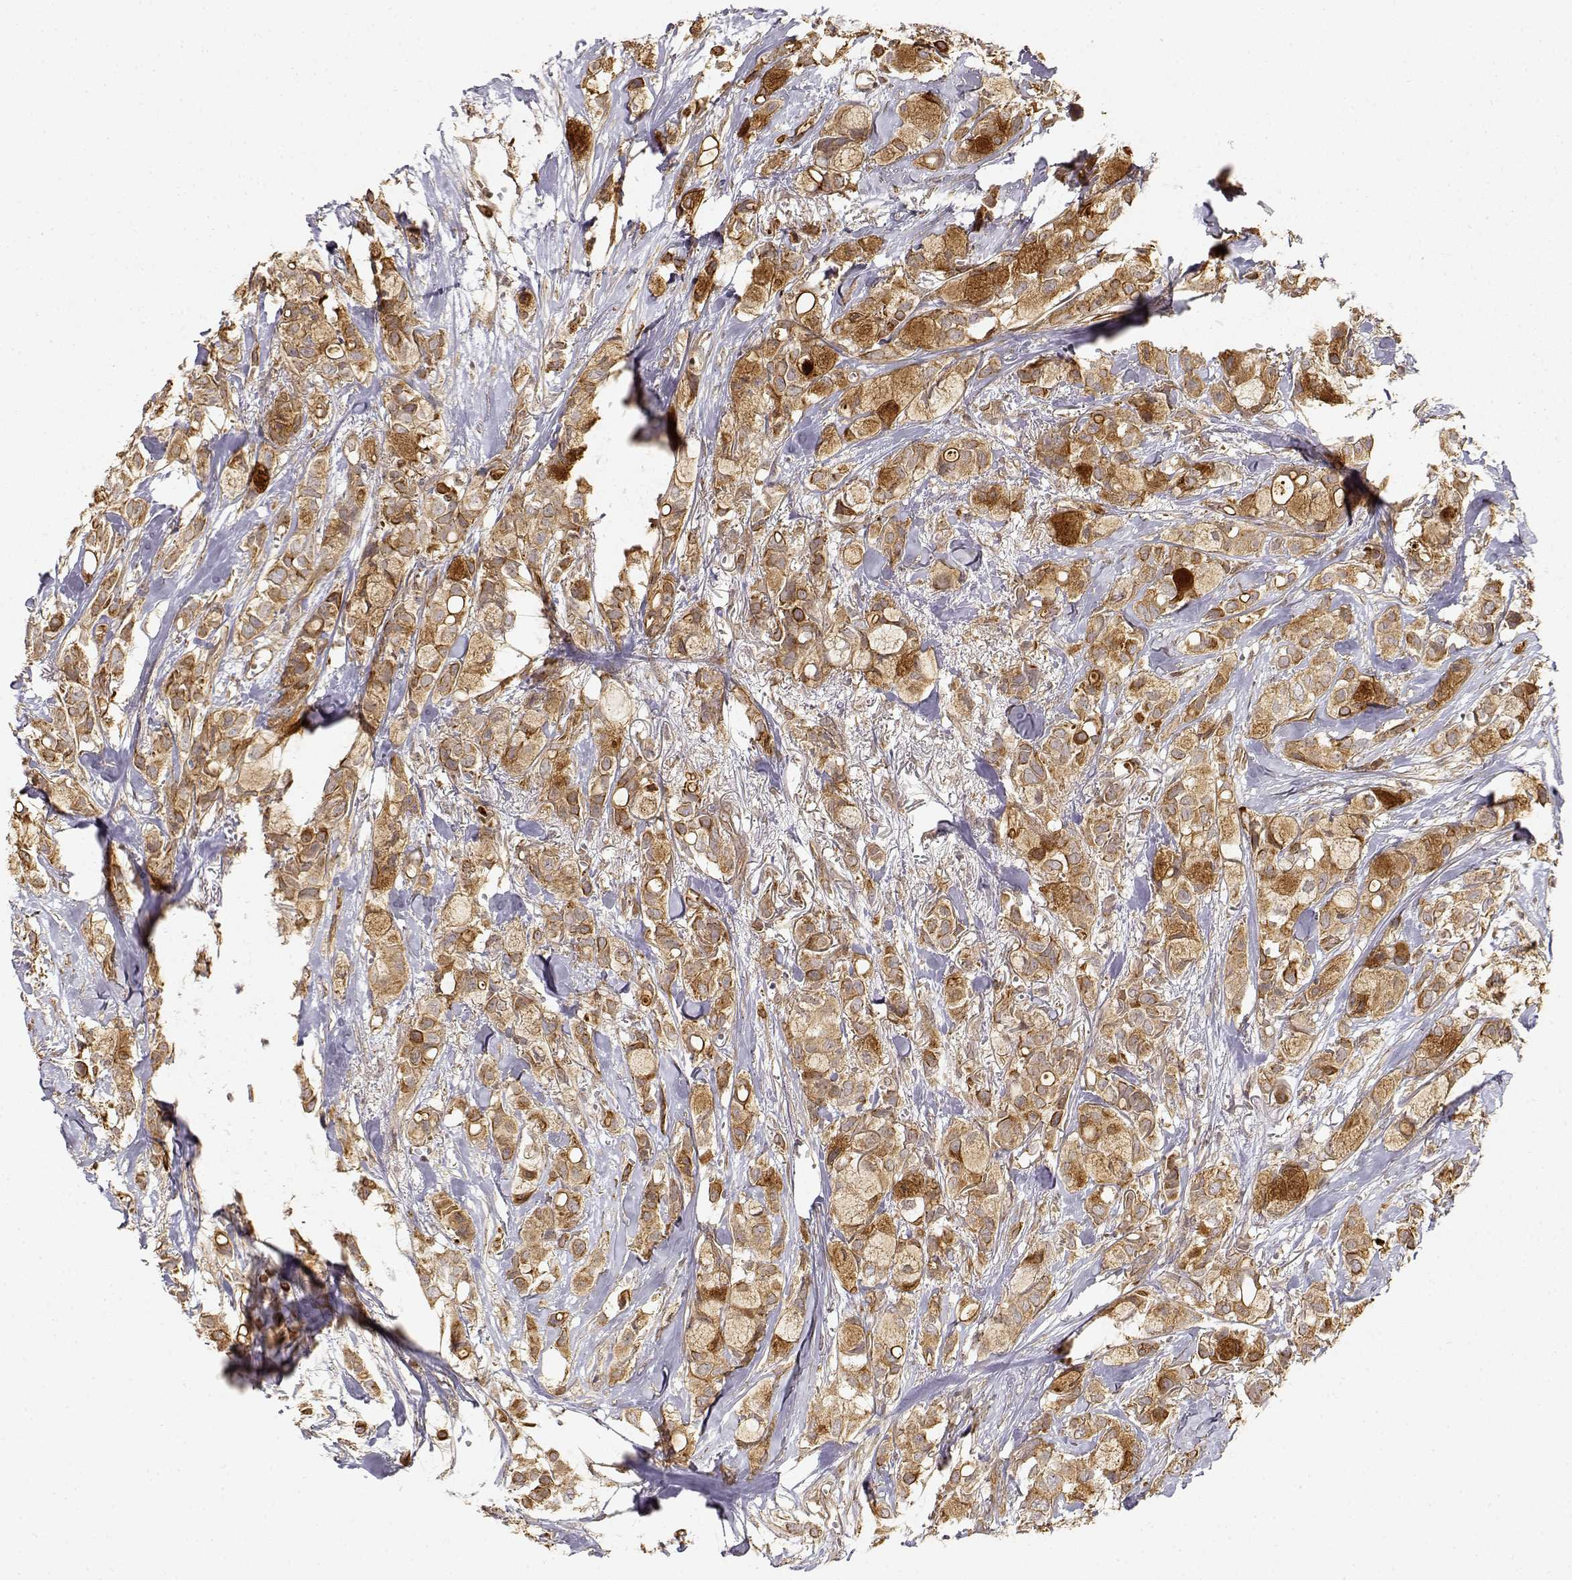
{"staining": {"intensity": "moderate", "quantity": ">75%", "location": "cytoplasmic/membranous"}, "tissue": "breast cancer", "cell_type": "Tumor cells", "image_type": "cancer", "snomed": [{"axis": "morphology", "description": "Duct carcinoma"}, {"axis": "topography", "description": "Breast"}], "caption": "Immunohistochemistry (IHC) micrograph of neoplastic tissue: human infiltrating ductal carcinoma (breast) stained using immunohistochemistry (IHC) demonstrates medium levels of moderate protein expression localized specifically in the cytoplasmic/membranous of tumor cells, appearing as a cytoplasmic/membranous brown color.", "gene": "CDK5RAP2", "patient": {"sex": "female", "age": 85}}